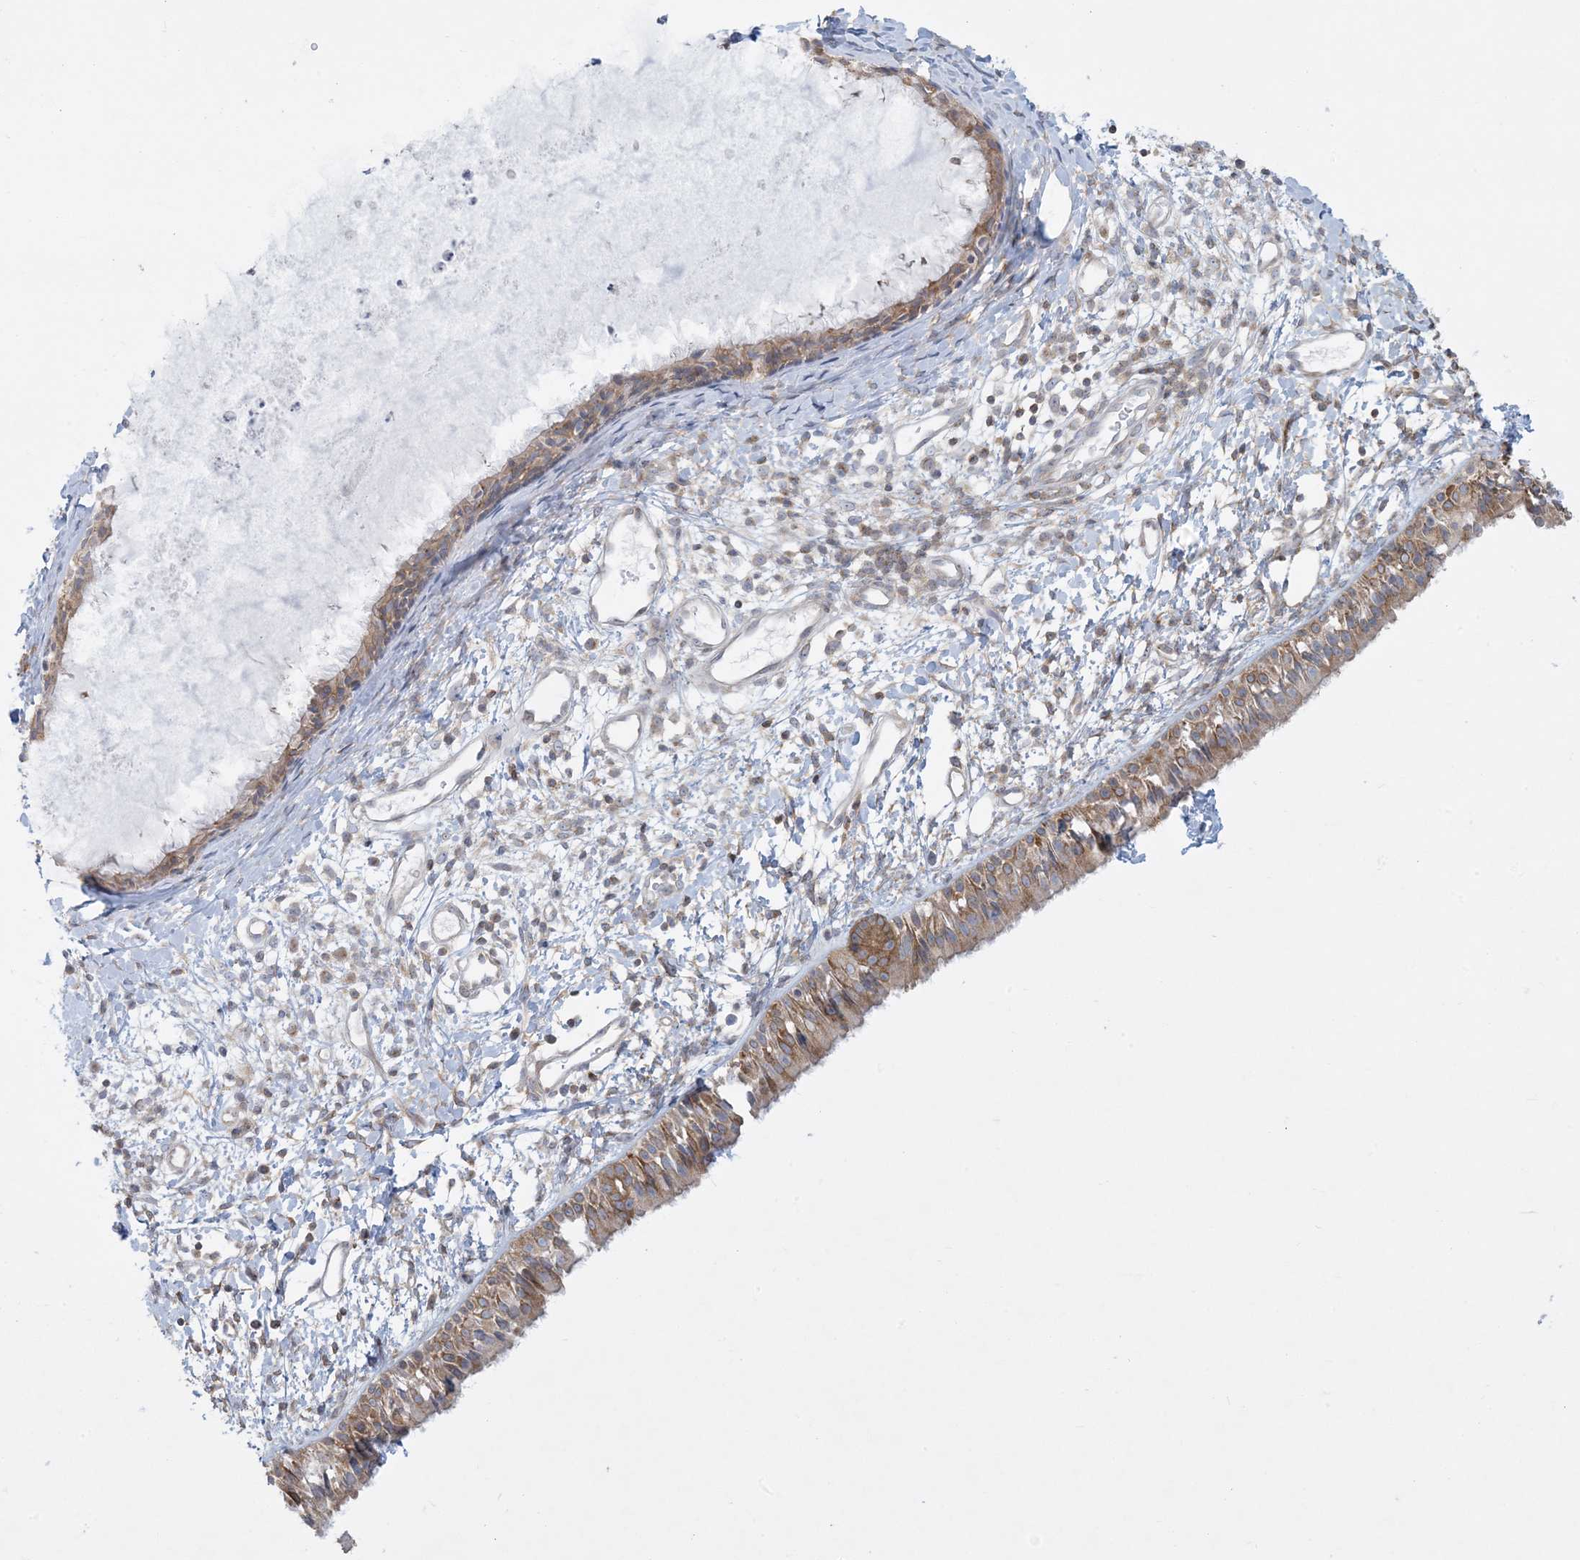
{"staining": {"intensity": "moderate", "quantity": ">75%", "location": "cytoplasmic/membranous"}, "tissue": "nasopharynx", "cell_type": "Respiratory epithelial cells", "image_type": "normal", "snomed": [{"axis": "morphology", "description": "Normal tissue, NOS"}, {"axis": "topography", "description": "Nasopharynx"}], "caption": "Protein analysis of normal nasopharynx shows moderate cytoplasmic/membranous positivity in approximately >75% of respiratory epithelial cells. Using DAB (brown) and hematoxylin (blue) stains, captured at high magnification using brightfield microscopy.", "gene": "SLAMF9", "patient": {"sex": "male", "age": 22}}